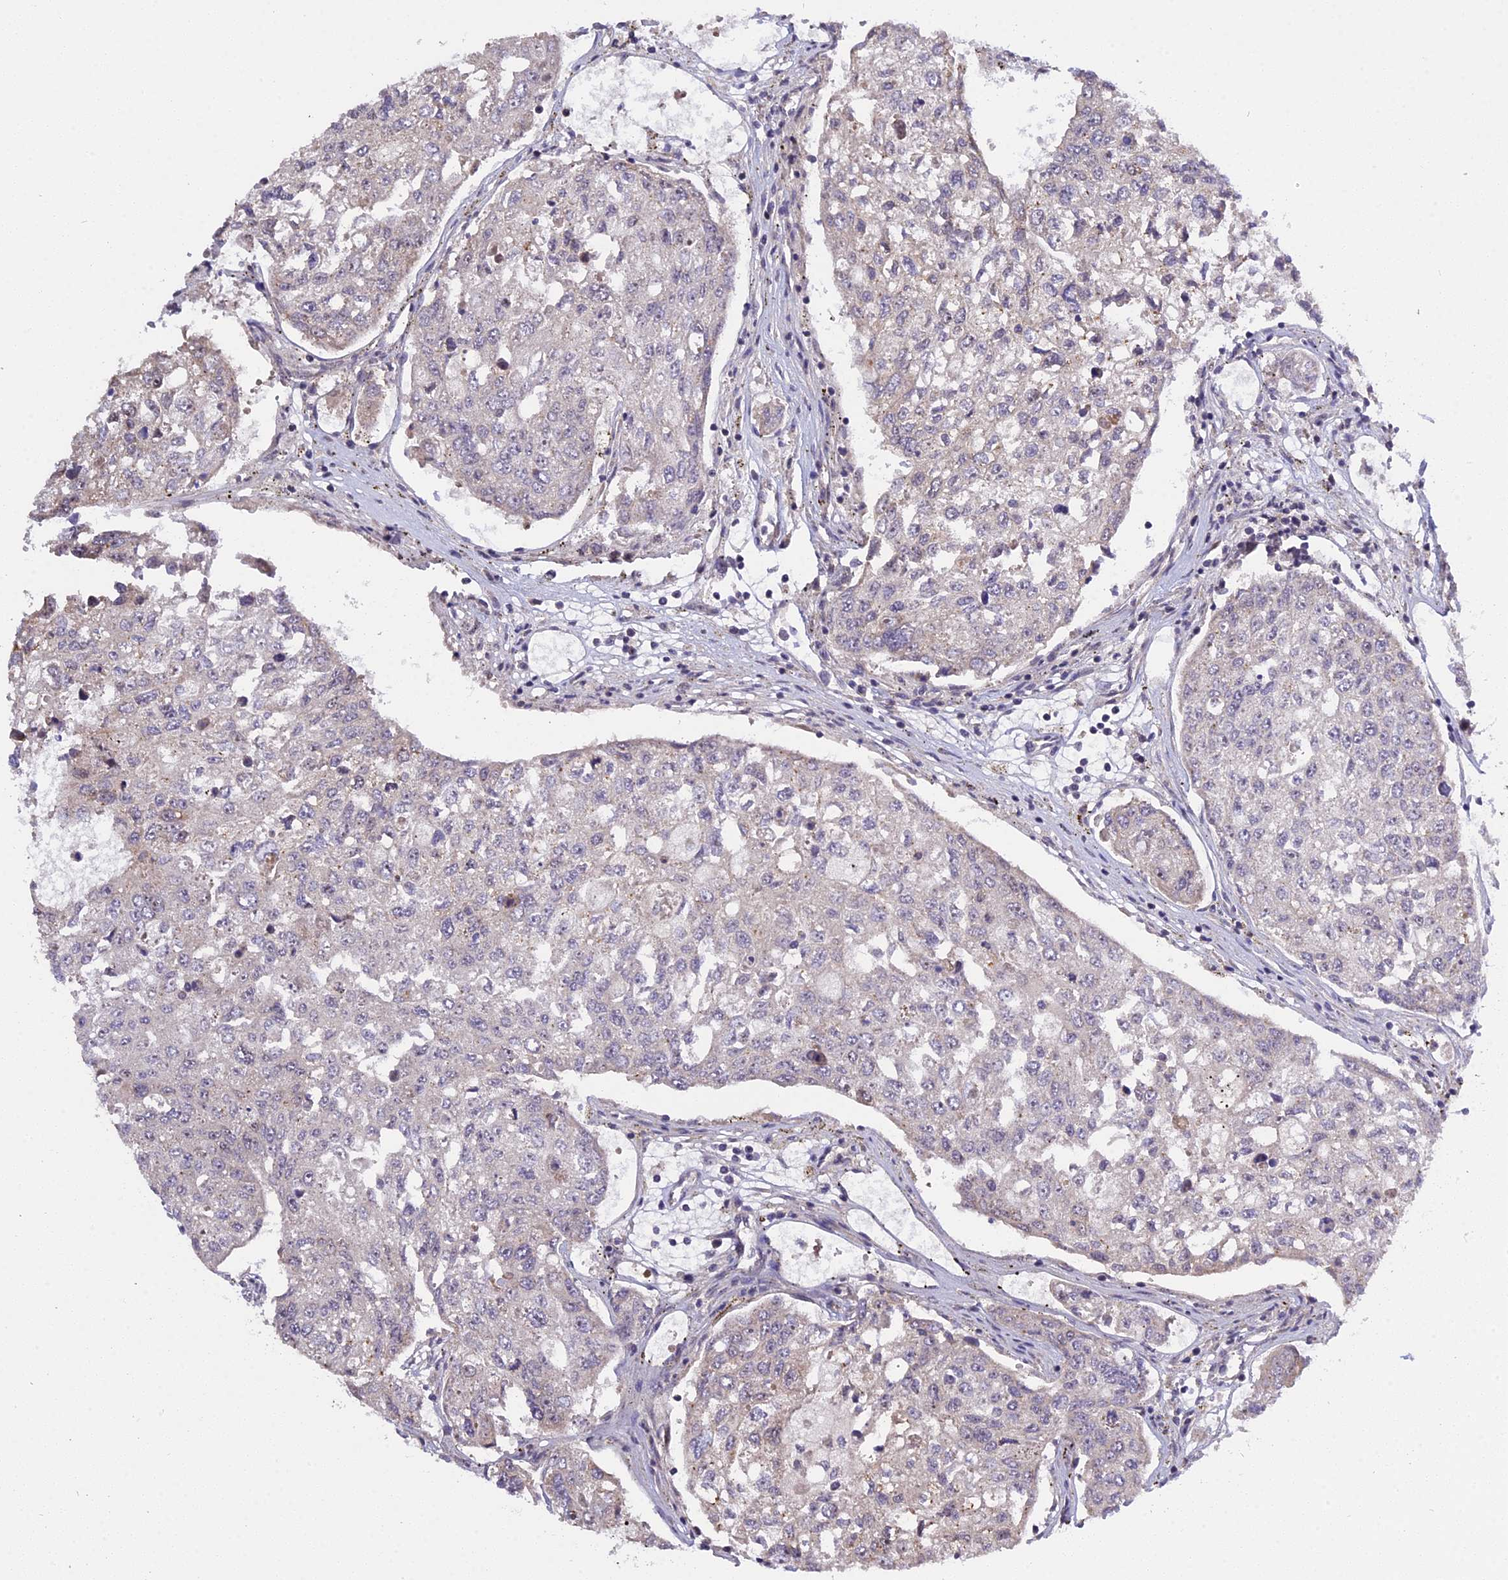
{"staining": {"intensity": "negative", "quantity": "none", "location": "none"}, "tissue": "urothelial cancer", "cell_type": "Tumor cells", "image_type": "cancer", "snomed": [{"axis": "morphology", "description": "Urothelial carcinoma, High grade"}, {"axis": "topography", "description": "Lymph node"}, {"axis": "topography", "description": "Urinary bladder"}], "caption": "Tumor cells are negative for protein expression in human urothelial cancer.", "gene": "MGA", "patient": {"sex": "male", "age": 51}}